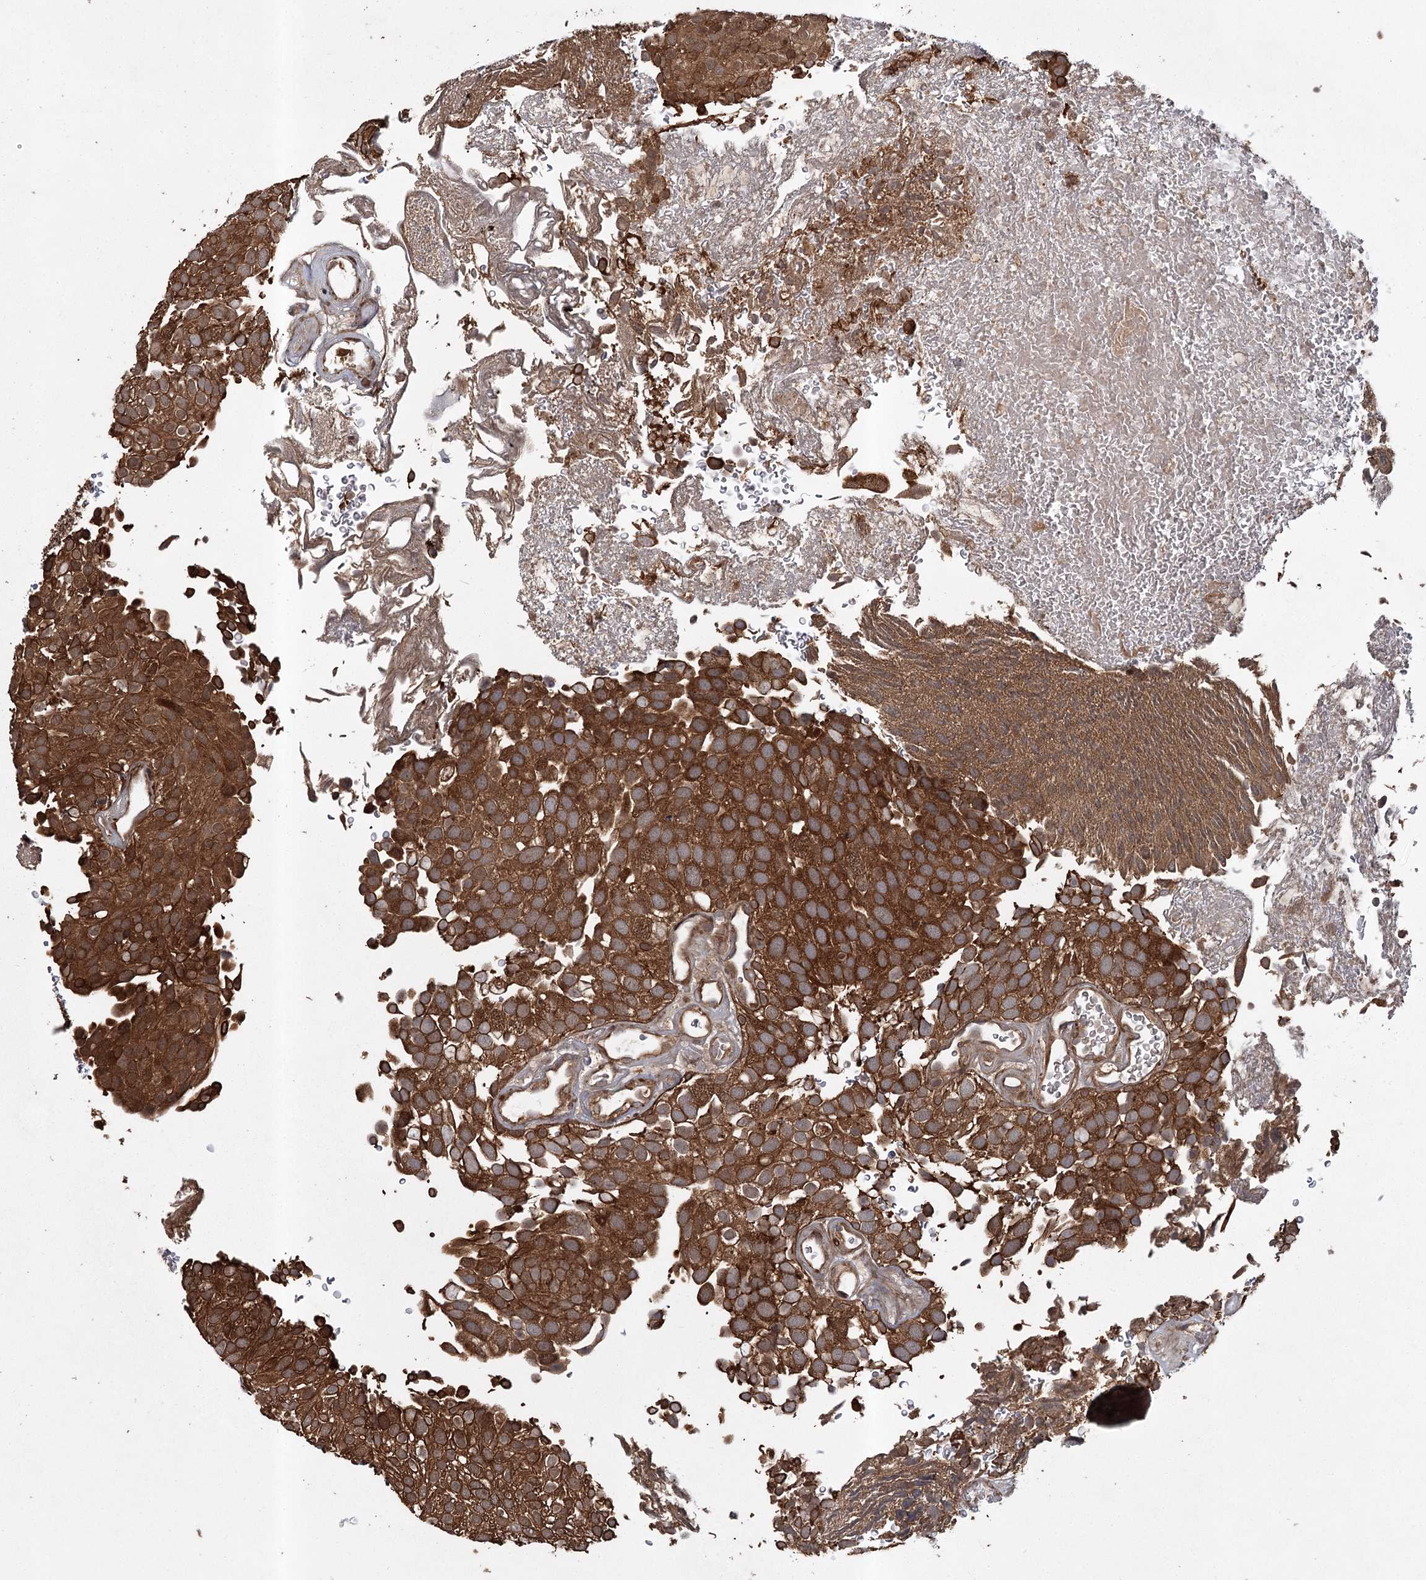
{"staining": {"intensity": "strong", "quantity": ">75%", "location": "cytoplasmic/membranous"}, "tissue": "urothelial cancer", "cell_type": "Tumor cells", "image_type": "cancer", "snomed": [{"axis": "morphology", "description": "Urothelial carcinoma, Low grade"}, {"axis": "topography", "description": "Urinary bladder"}], "caption": "IHC histopathology image of urothelial cancer stained for a protein (brown), which exhibits high levels of strong cytoplasmic/membranous positivity in about >75% of tumor cells.", "gene": "RPAP3", "patient": {"sex": "male", "age": 78}}